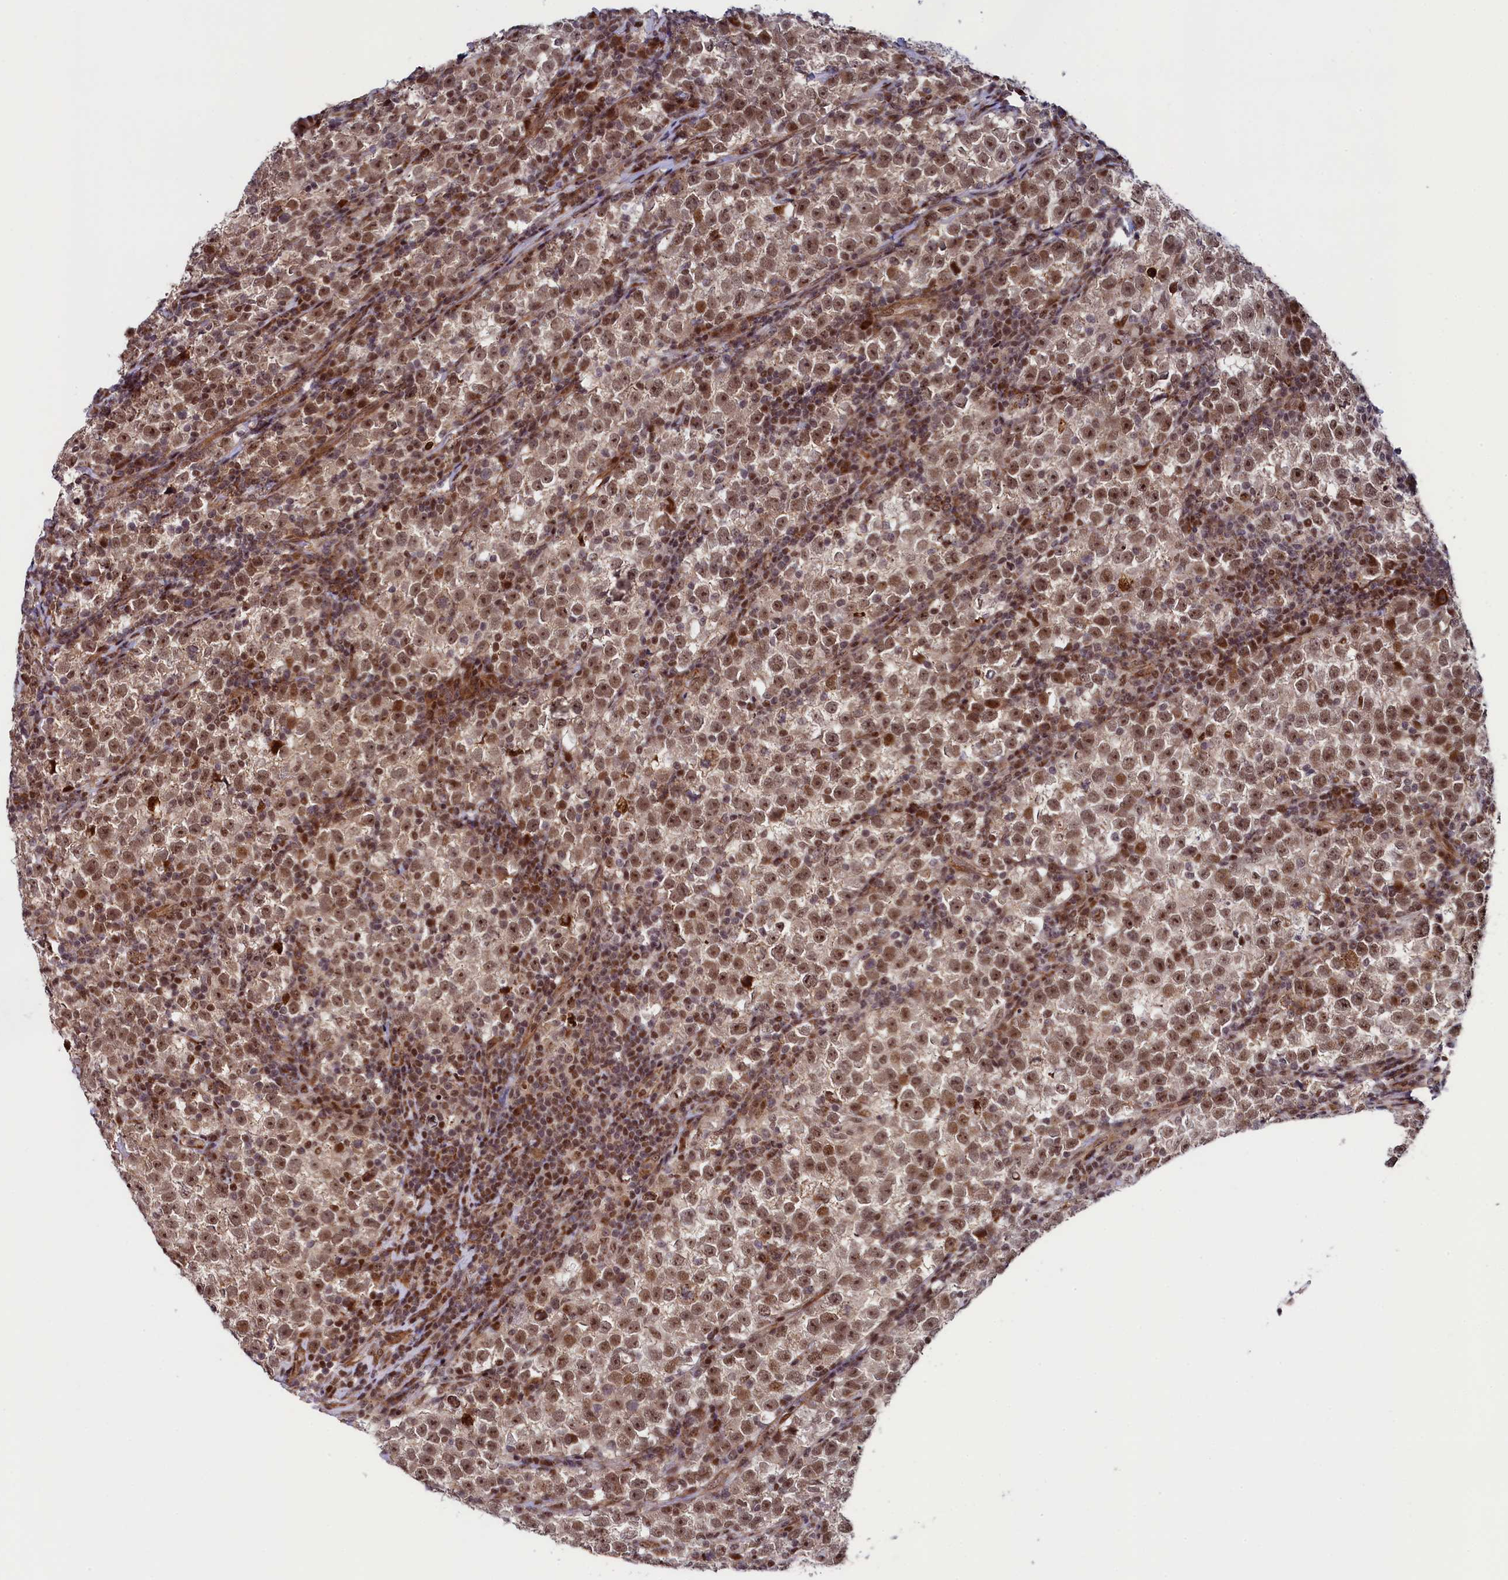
{"staining": {"intensity": "moderate", "quantity": ">75%", "location": "nuclear"}, "tissue": "testis cancer", "cell_type": "Tumor cells", "image_type": "cancer", "snomed": [{"axis": "morphology", "description": "Normal tissue, NOS"}, {"axis": "morphology", "description": "Seminoma, NOS"}, {"axis": "topography", "description": "Testis"}], "caption": "Tumor cells demonstrate medium levels of moderate nuclear positivity in about >75% of cells in testis cancer.", "gene": "LEO1", "patient": {"sex": "male", "age": 43}}